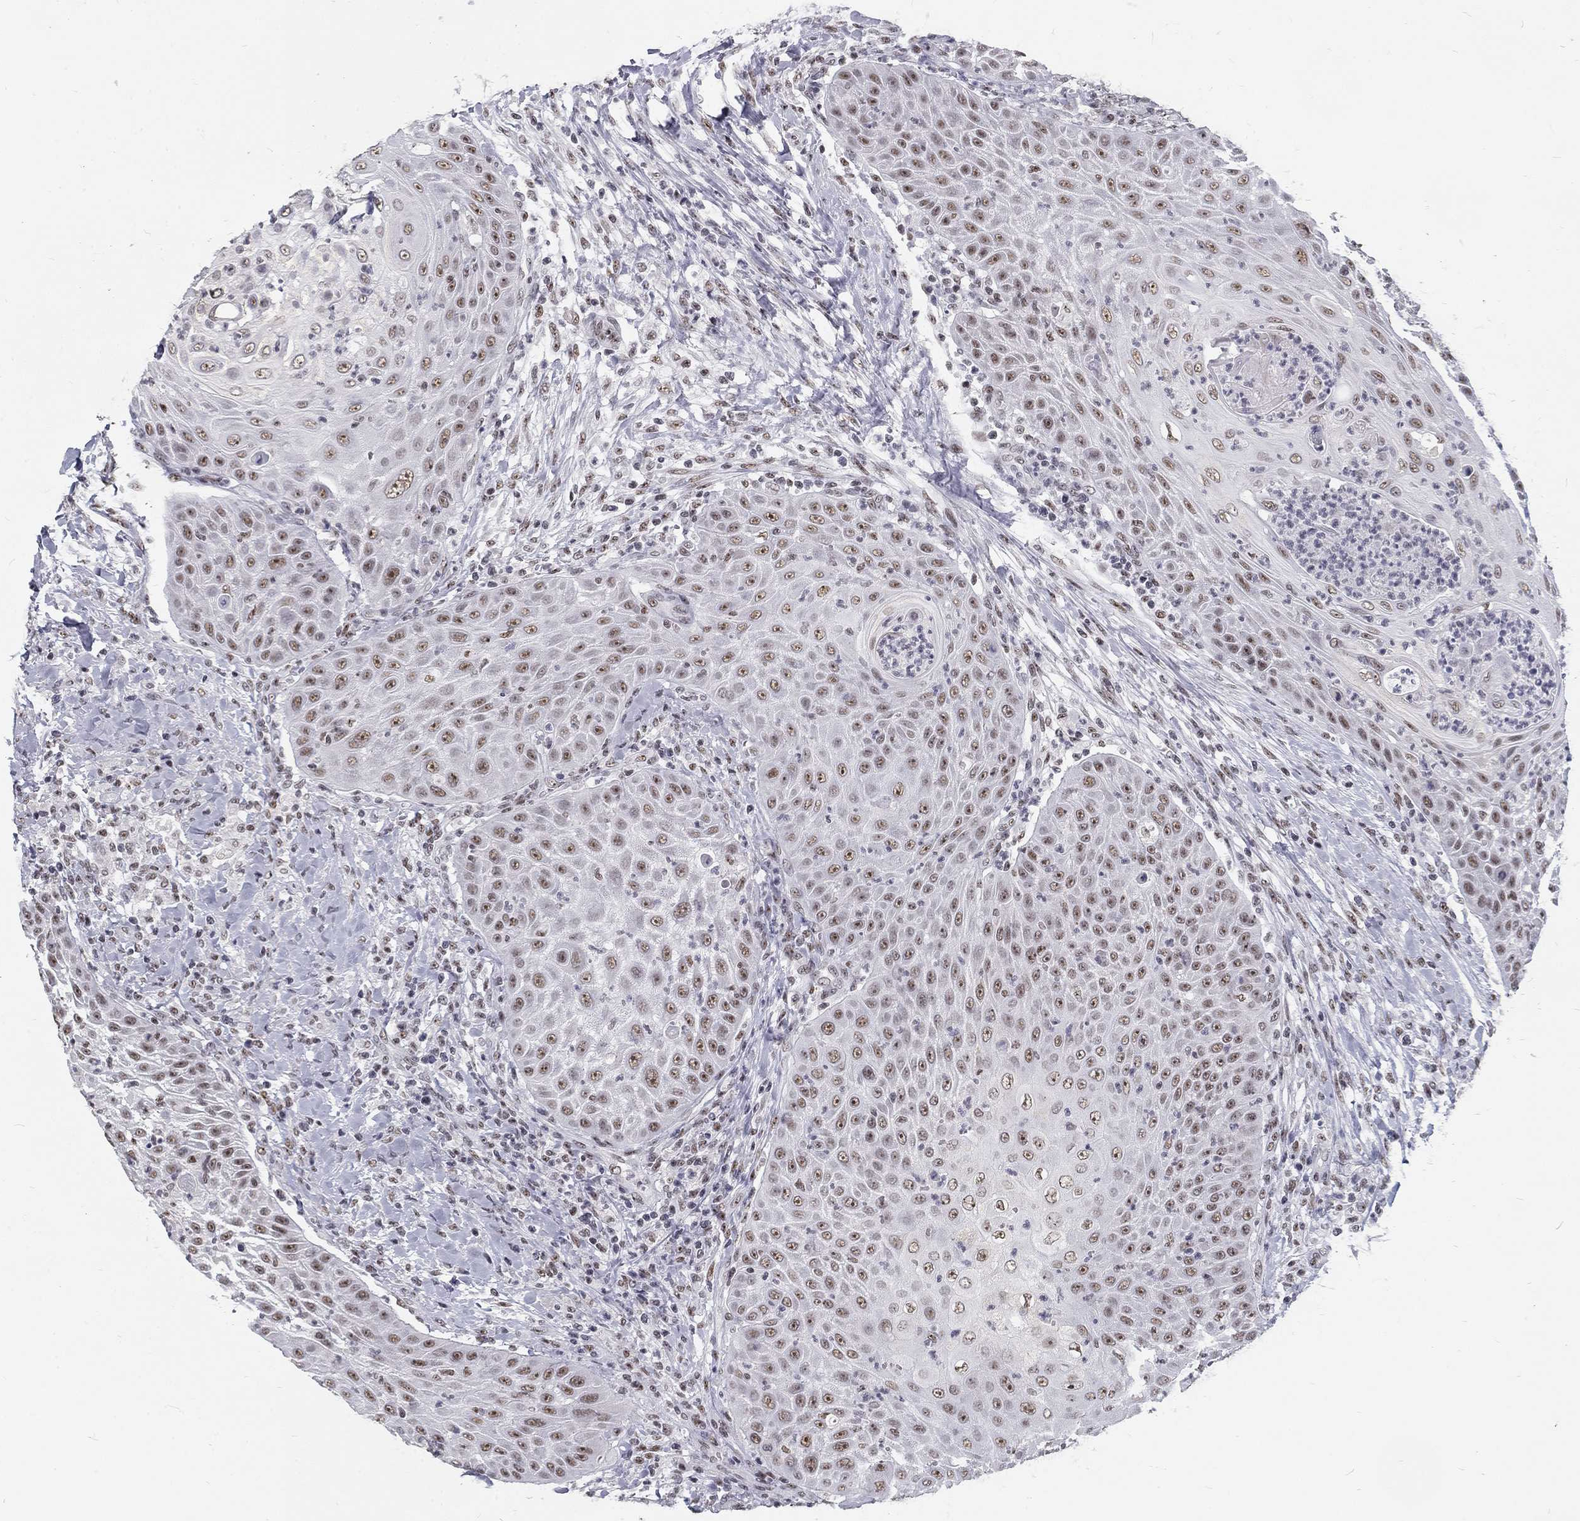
{"staining": {"intensity": "weak", "quantity": "25%-75%", "location": "nuclear"}, "tissue": "head and neck cancer", "cell_type": "Tumor cells", "image_type": "cancer", "snomed": [{"axis": "morphology", "description": "Squamous cell carcinoma, NOS"}, {"axis": "topography", "description": "Head-Neck"}], "caption": "Immunohistochemical staining of human head and neck squamous cell carcinoma displays low levels of weak nuclear staining in approximately 25%-75% of tumor cells. Ihc stains the protein of interest in brown and the nuclei are stained blue.", "gene": "SNORC", "patient": {"sex": "male", "age": 69}}